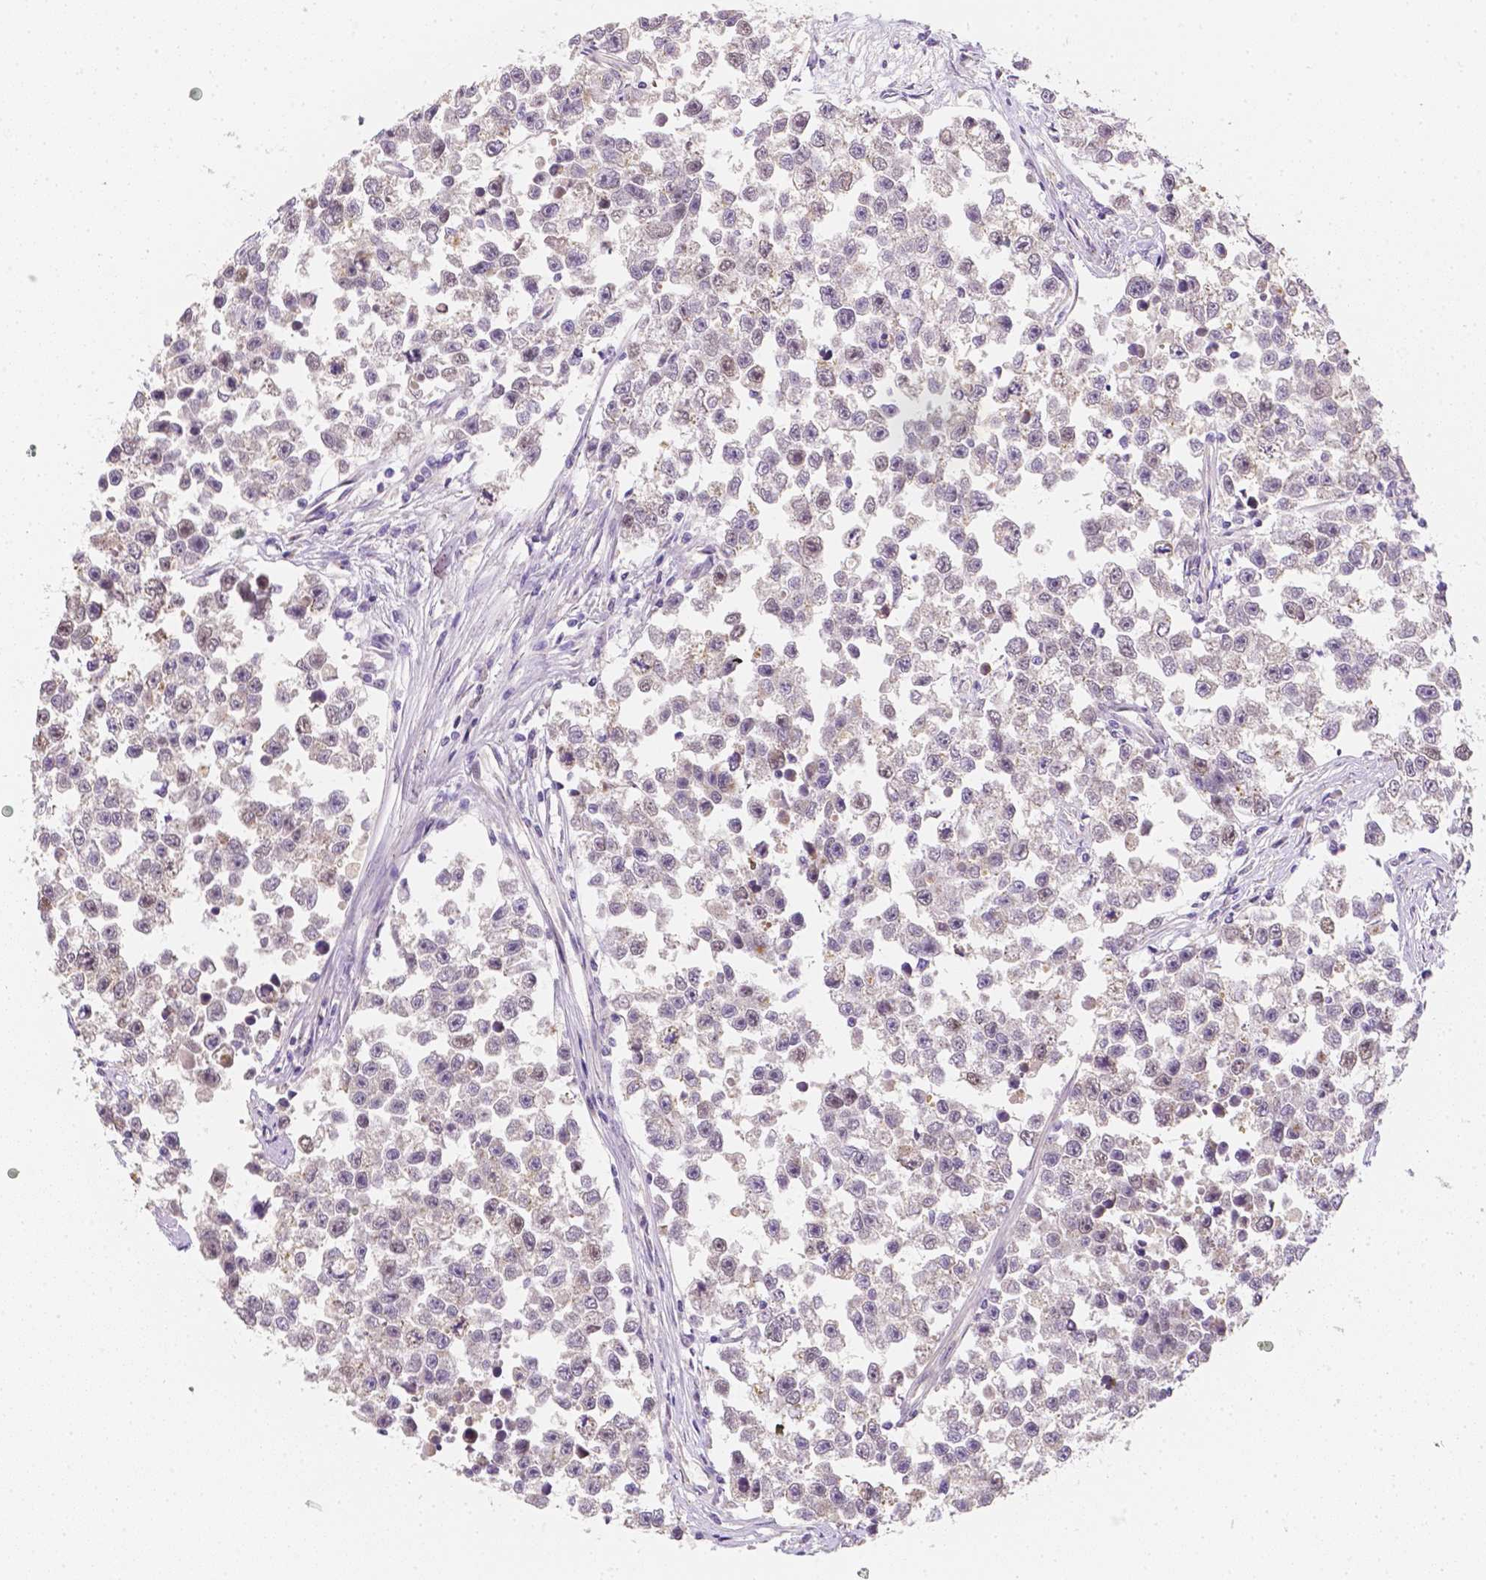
{"staining": {"intensity": "negative", "quantity": "none", "location": "none"}, "tissue": "testis cancer", "cell_type": "Tumor cells", "image_type": "cancer", "snomed": [{"axis": "morphology", "description": "Seminoma, NOS"}, {"axis": "topography", "description": "Testis"}], "caption": "Human seminoma (testis) stained for a protein using immunohistochemistry (IHC) displays no staining in tumor cells.", "gene": "C10orf67", "patient": {"sex": "male", "age": 26}}